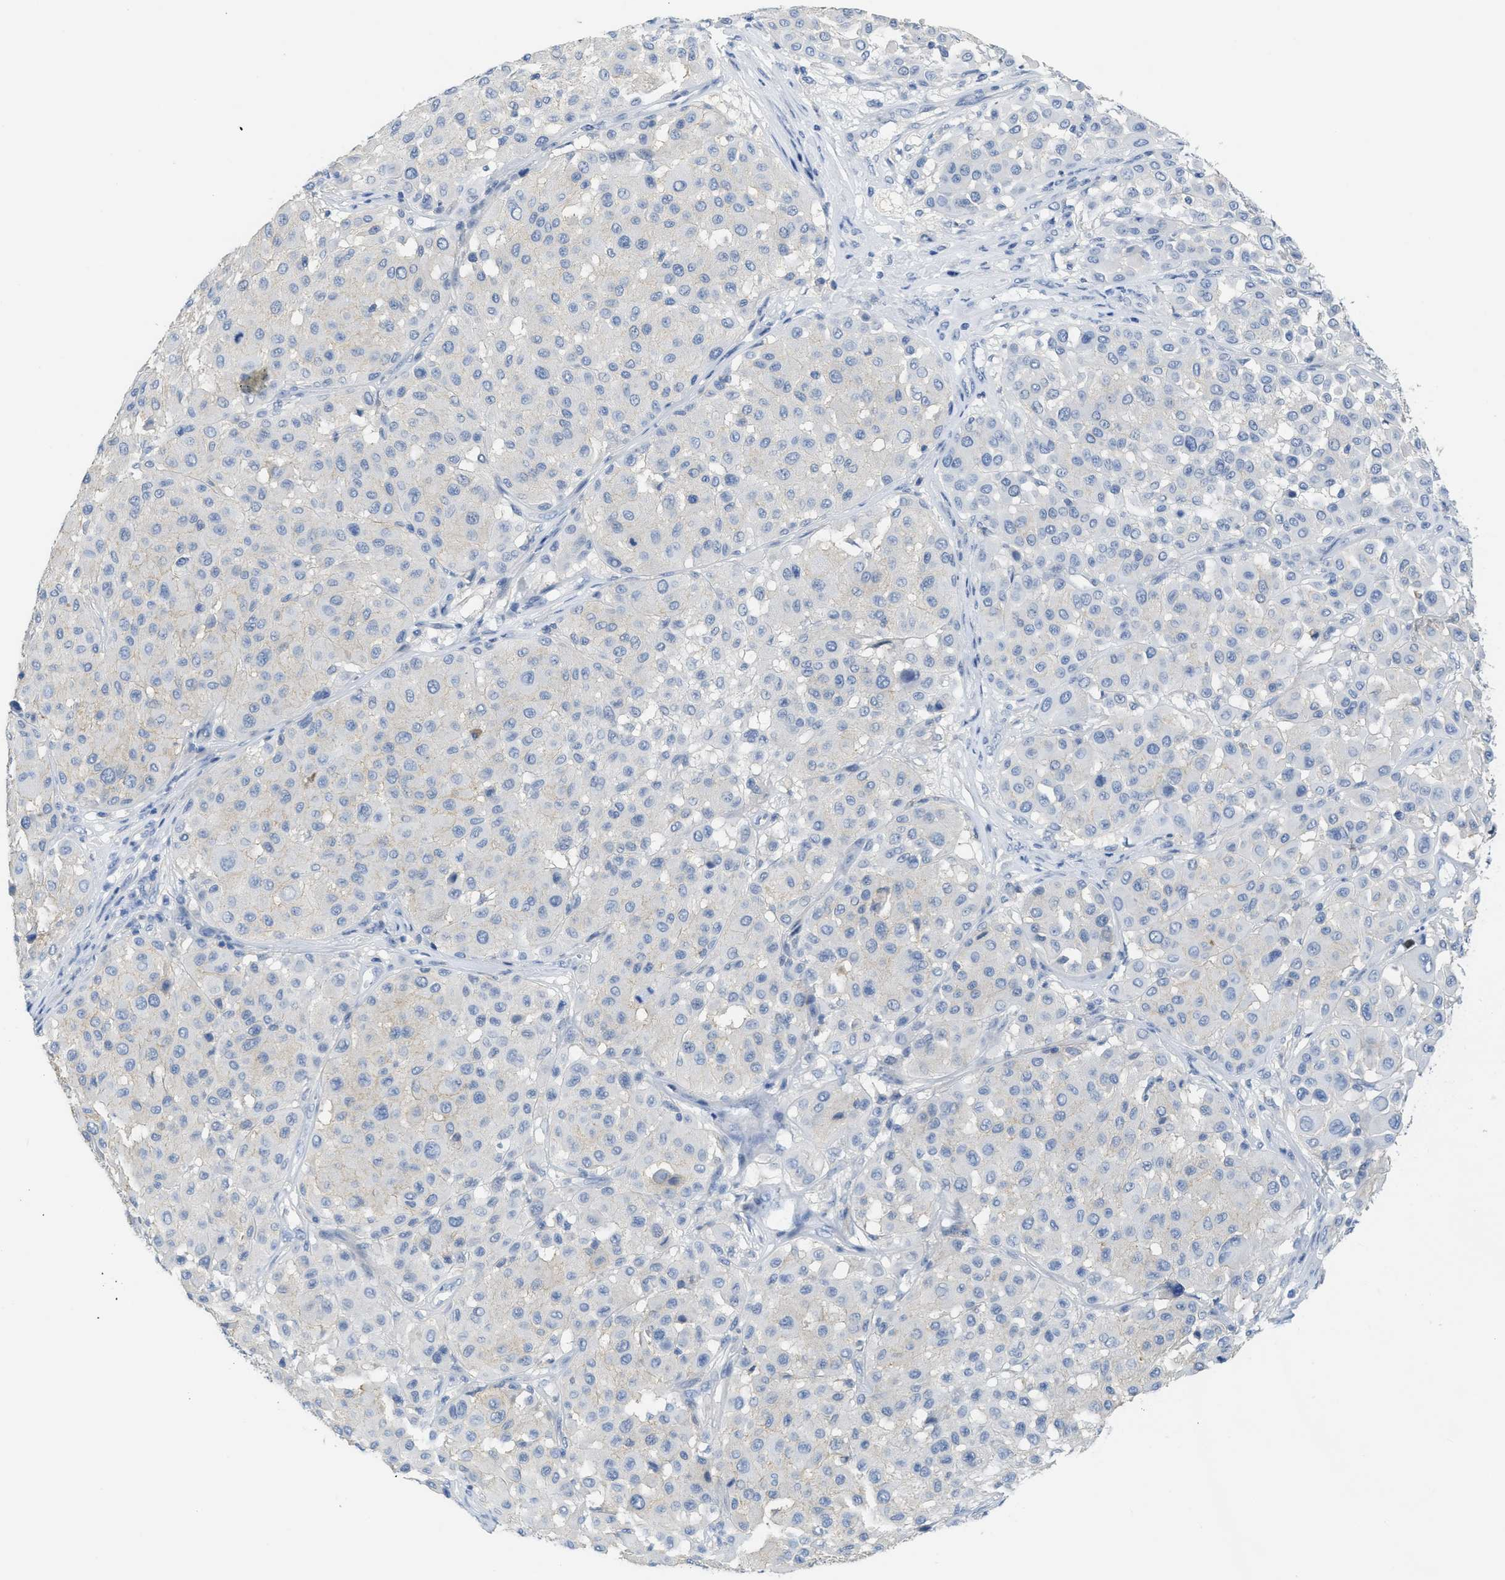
{"staining": {"intensity": "negative", "quantity": "none", "location": "none"}, "tissue": "melanoma", "cell_type": "Tumor cells", "image_type": "cancer", "snomed": [{"axis": "morphology", "description": "Malignant melanoma, Metastatic site"}, {"axis": "topography", "description": "Soft tissue"}], "caption": "This image is of melanoma stained with immunohistochemistry (IHC) to label a protein in brown with the nuclei are counter-stained blue. There is no positivity in tumor cells. The staining is performed using DAB brown chromogen with nuclei counter-stained in using hematoxylin.", "gene": "CNNM4", "patient": {"sex": "male", "age": 41}}